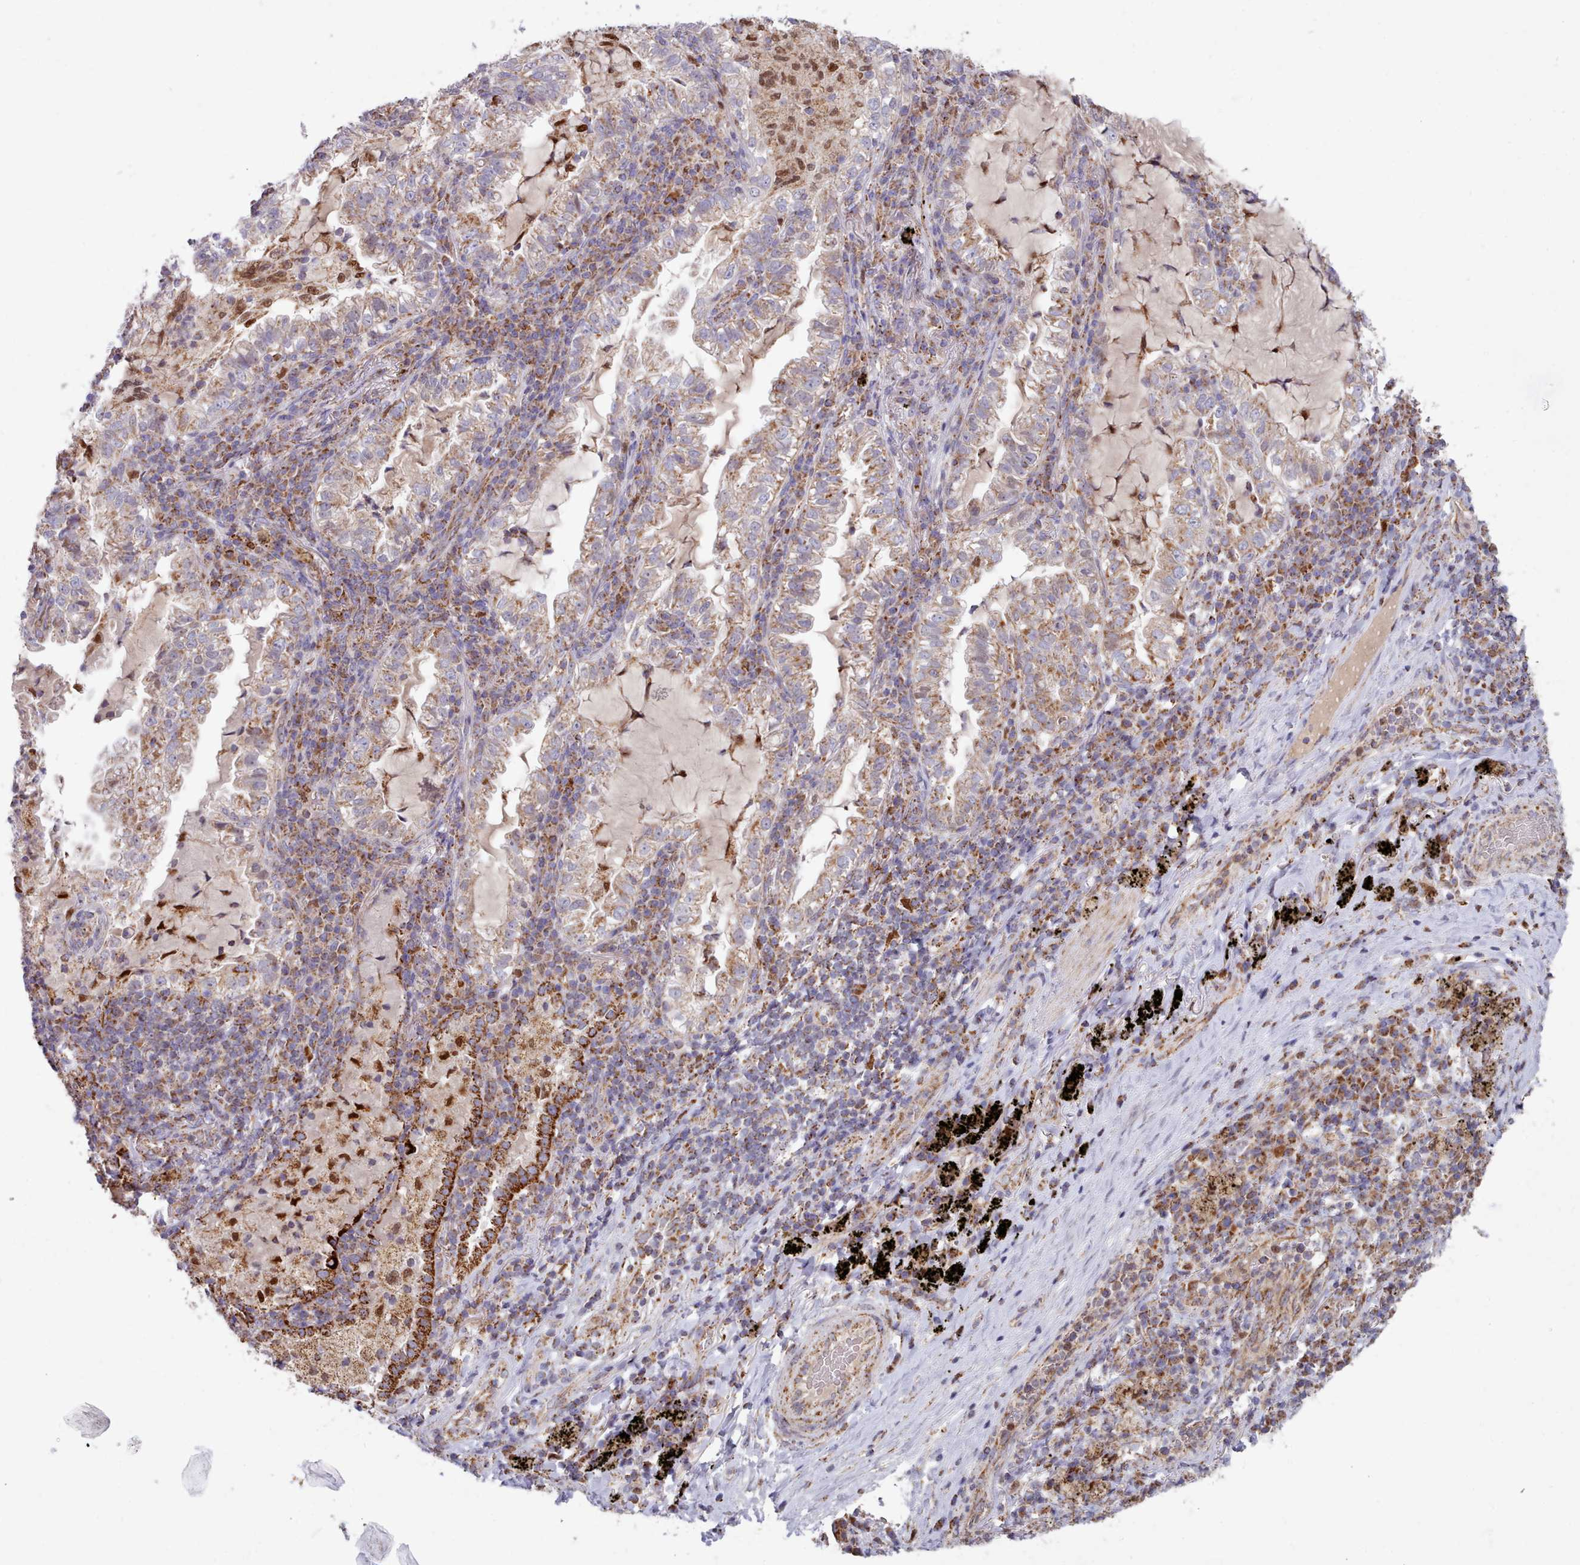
{"staining": {"intensity": "weak", "quantity": "25%-75%", "location": "cytoplasmic/membranous"}, "tissue": "lung cancer", "cell_type": "Tumor cells", "image_type": "cancer", "snomed": [{"axis": "morphology", "description": "Adenocarcinoma, NOS"}, {"axis": "topography", "description": "Lung"}], "caption": "Immunohistochemical staining of lung cancer displays low levels of weak cytoplasmic/membranous protein expression in approximately 25%-75% of tumor cells.", "gene": "HSDL2", "patient": {"sex": "female", "age": 73}}